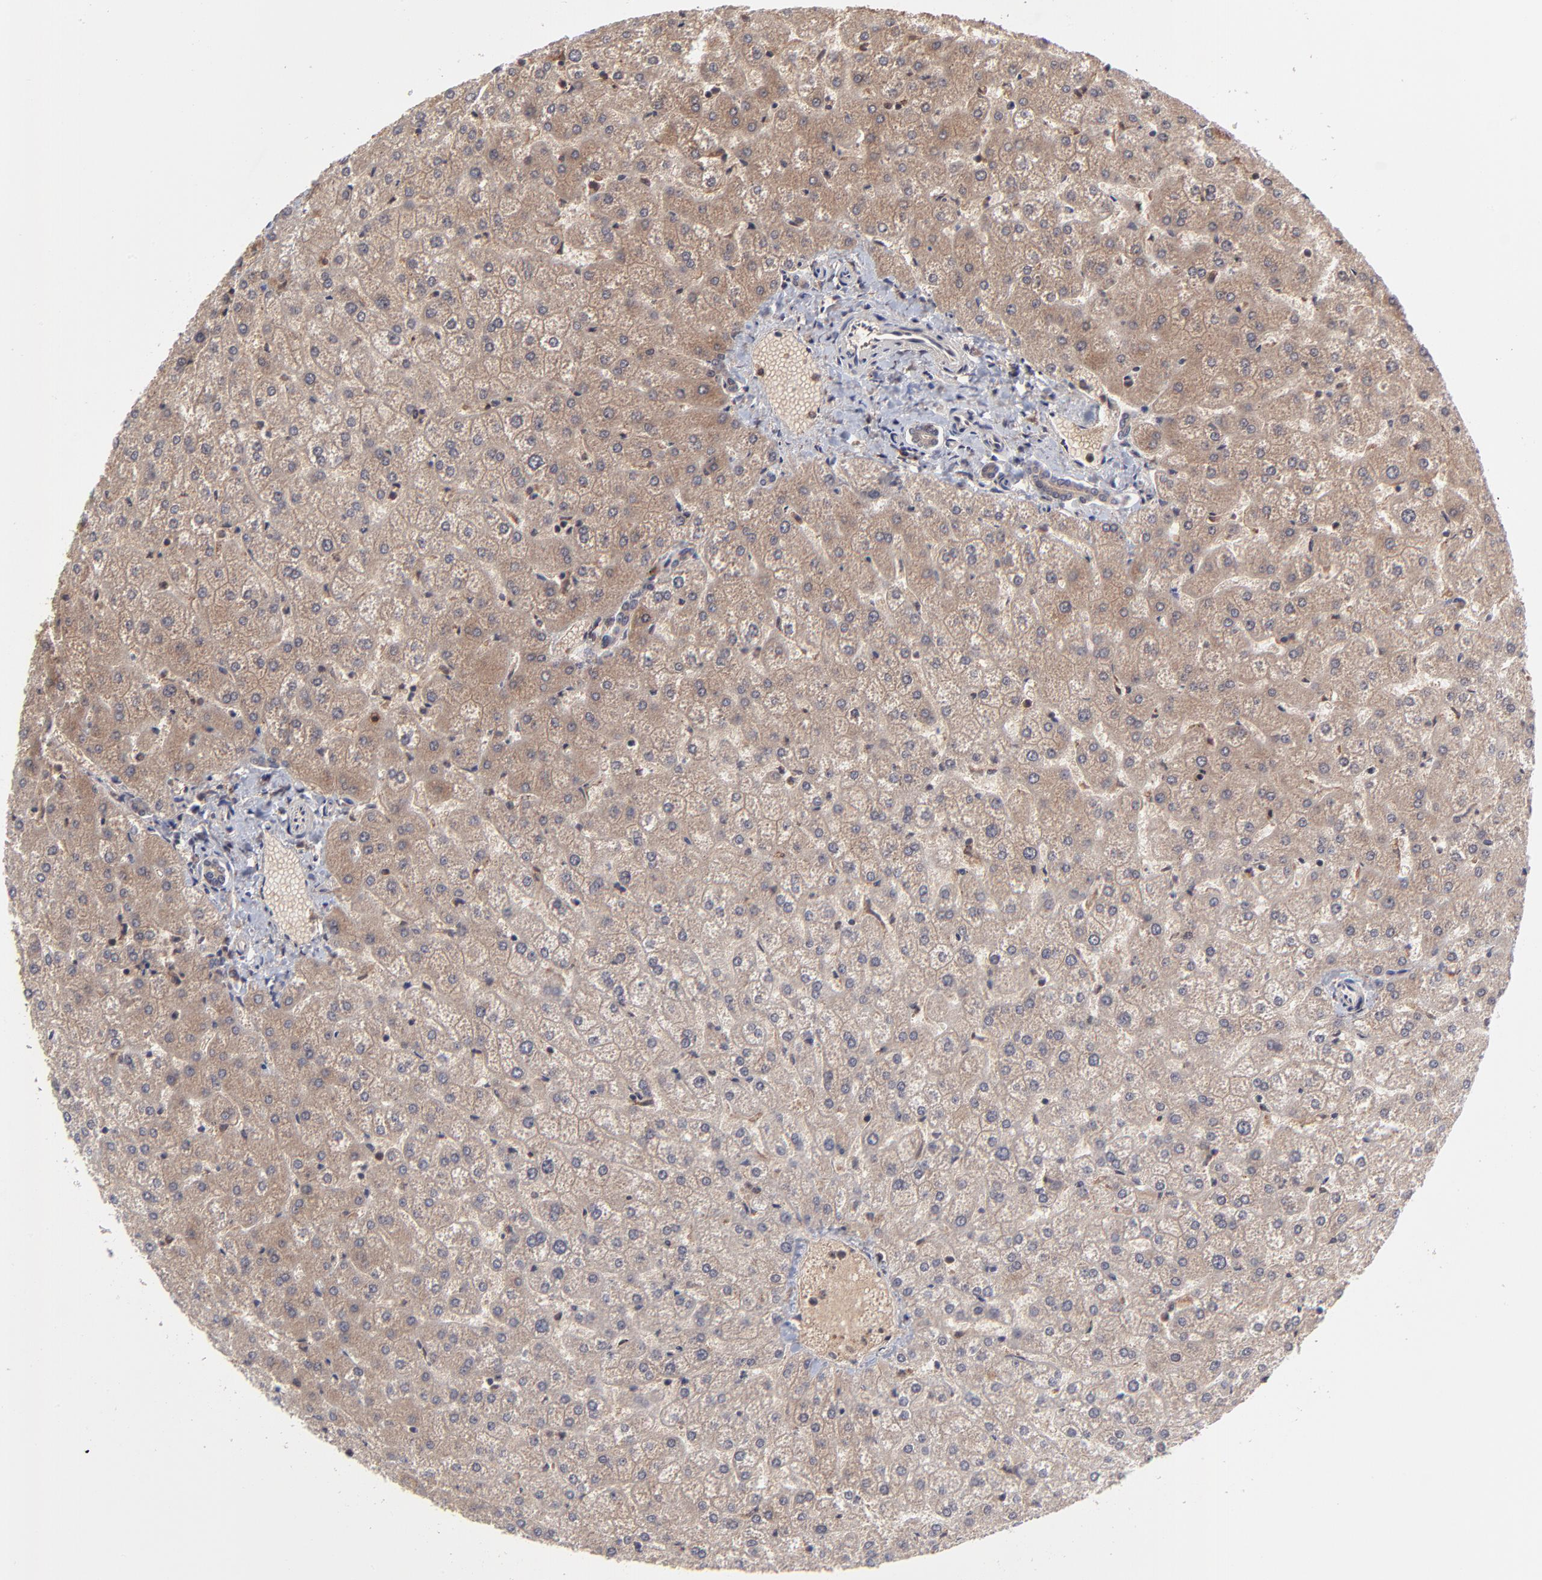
{"staining": {"intensity": "moderate", "quantity": ">75%", "location": "cytoplasmic/membranous"}, "tissue": "liver", "cell_type": "Cholangiocytes", "image_type": "normal", "snomed": [{"axis": "morphology", "description": "Normal tissue, NOS"}, {"axis": "topography", "description": "Liver"}], "caption": "An image of human liver stained for a protein exhibits moderate cytoplasmic/membranous brown staining in cholangiocytes. Using DAB (brown) and hematoxylin (blue) stains, captured at high magnification using brightfield microscopy.", "gene": "UBE2L6", "patient": {"sex": "female", "age": 32}}